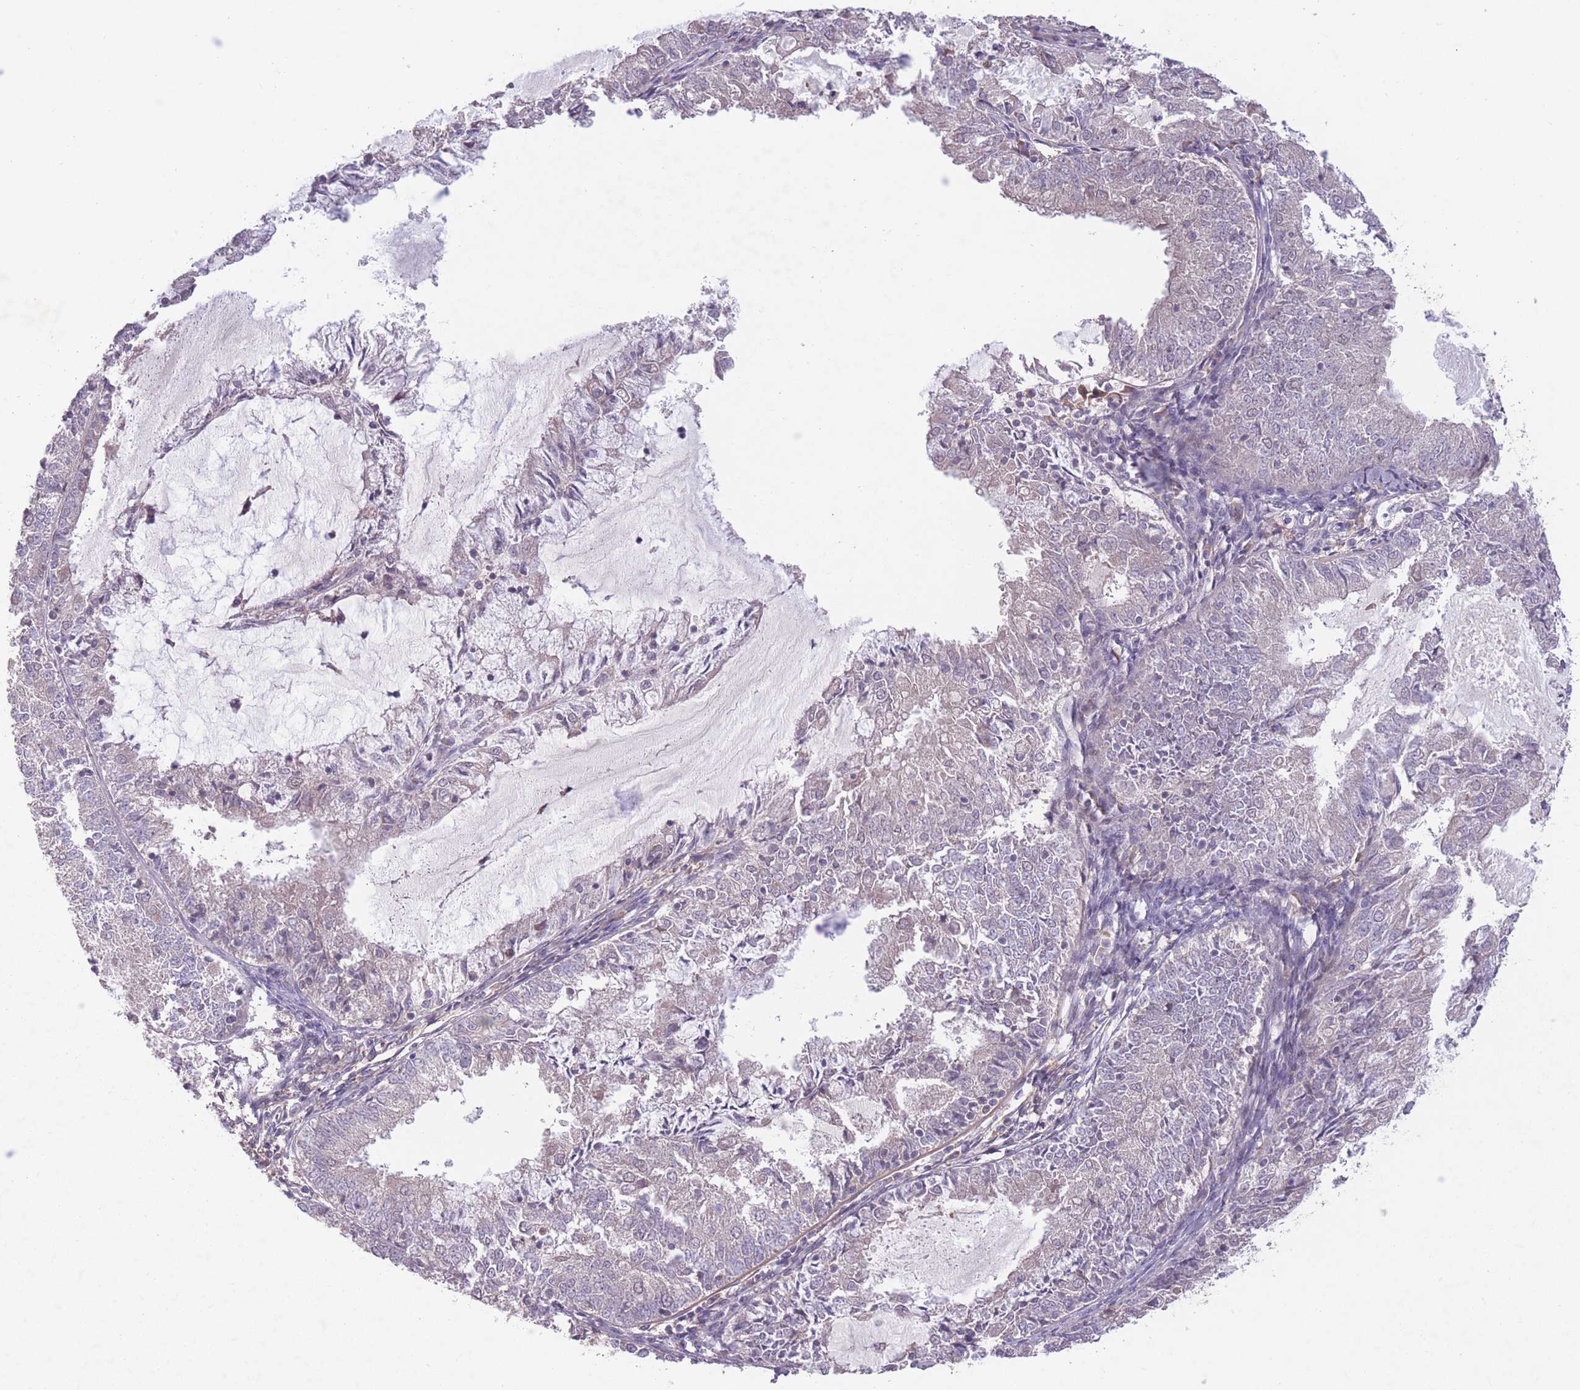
{"staining": {"intensity": "negative", "quantity": "none", "location": "none"}, "tissue": "endometrial cancer", "cell_type": "Tumor cells", "image_type": "cancer", "snomed": [{"axis": "morphology", "description": "Adenocarcinoma, NOS"}, {"axis": "topography", "description": "Endometrium"}], "caption": "The immunohistochemistry histopathology image has no significant staining in tumor cells of endometrial cancer (adenocarcinoma) tissue.", "gene": "OR2V2", "patient": {"sex": "female", "age": 57}}